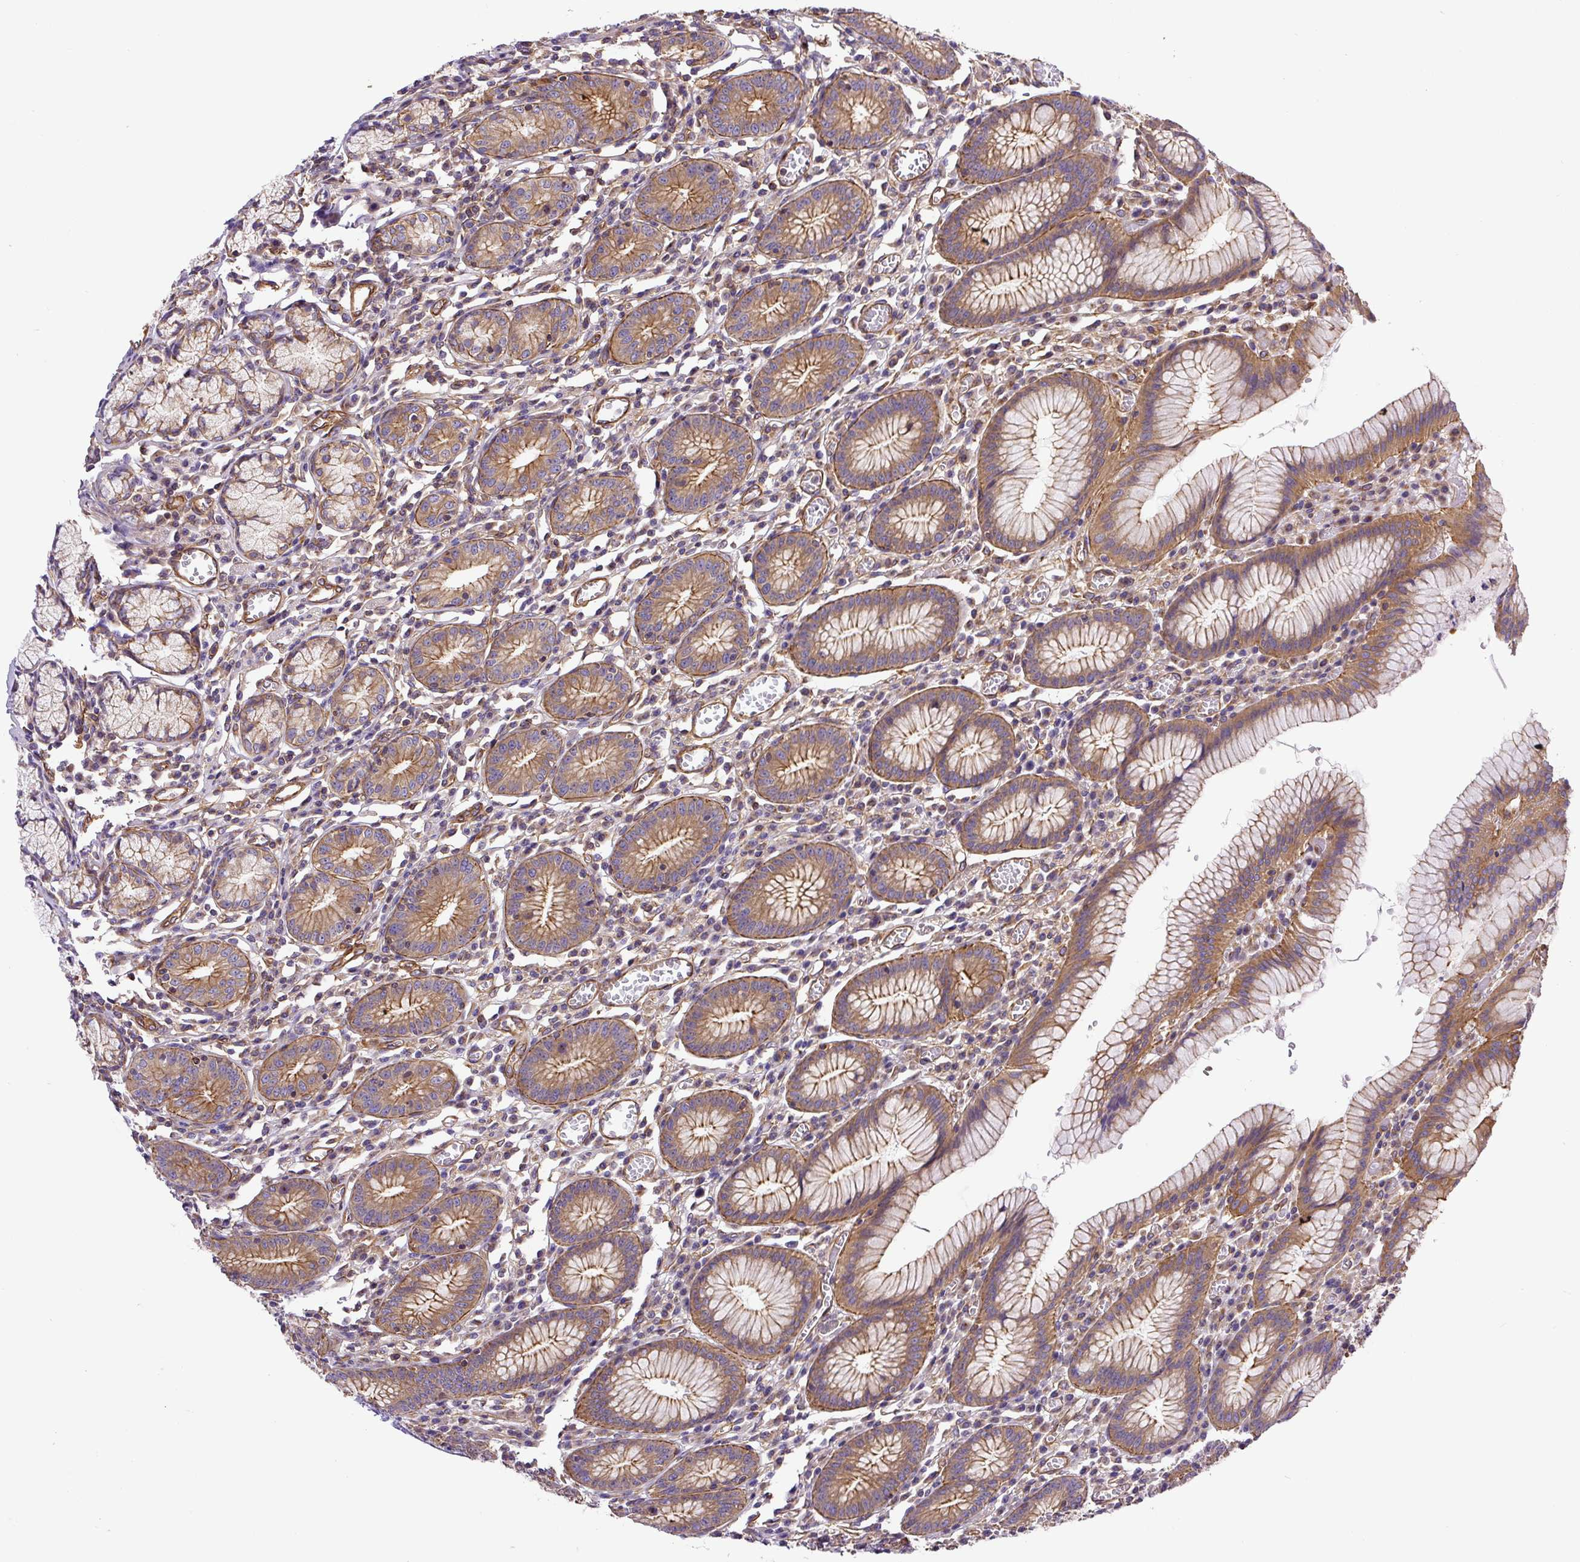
{"staining": {"intensity": "strong", "quantity": ">75%", "location": "cytoplasmic/membranous"}, "tissue": "stomach", "cell_type": "Glandular cells", "image_type": "normal", "snomed": [{"axis": "morphology", "description": "Normal tissue, NOS"}, {"axis": "topography", "description": "Stomach"}], "caption": "Immunohistochemistry (IHC) (DAB (3,3'-diaminobenzidine)) staining of unremarkable stomach demonstrates strong cytoplasmic/membranous protein expression in approximately >75% of glandular cells.", "gene": "DCTN1", "patient": {"sex": "male", "age": 55}}